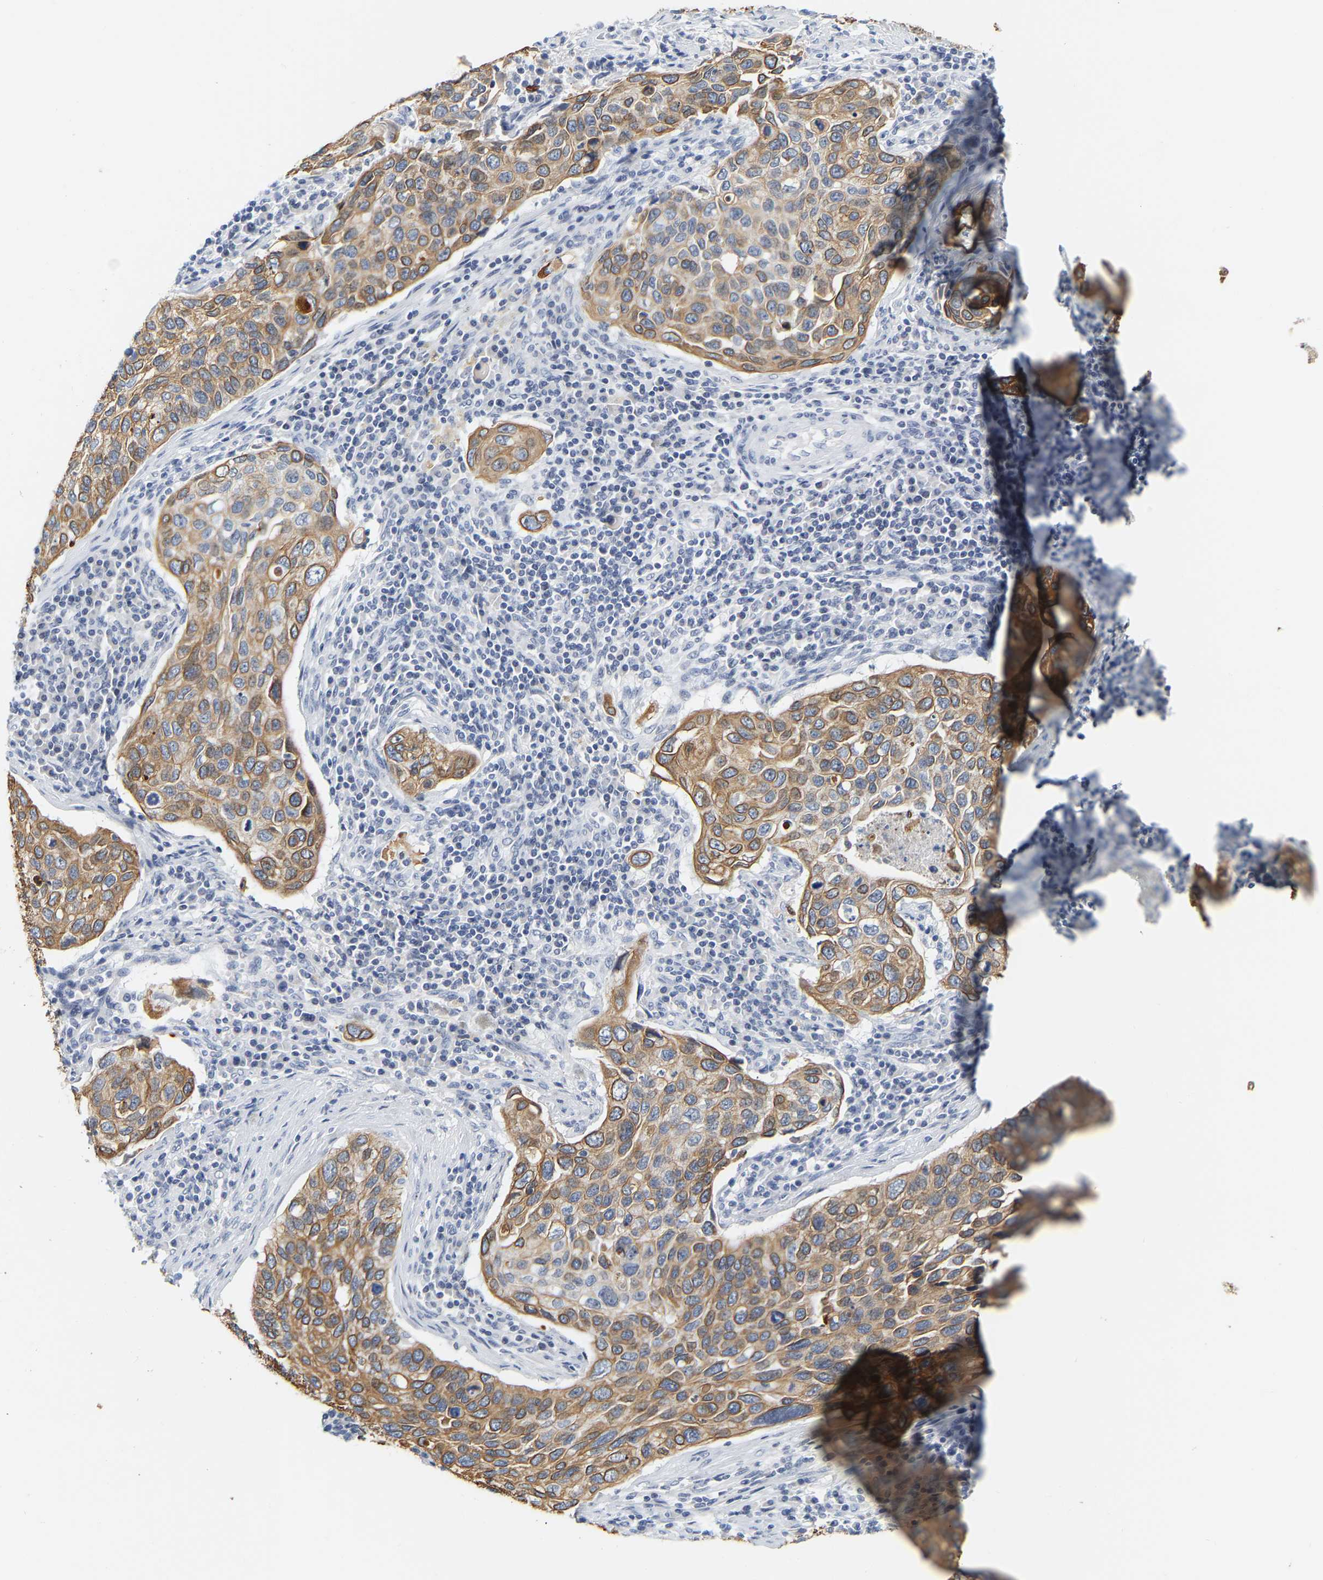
{"staining": {"intensity": "moderate", "quantity": ">75%", "location": "cytoplasmic/membranous"}, "tissue": "cervical cancer", "cell_type": "Tumor cells", "image_type": "cancer", "snomed": [{"axis": "morphology", "description": "Squamous cell carcinoma, NOS"}, {"axis": "topography", "description": "Cervix"}], "caption": "DAB immunohistochemical staining of squamous cell carcinoma (cervical) shows moderate cytoplasmic/membranous protein staining in approximately >75% of tumor cells.", "gene": "KRT76", "patient": {"sex": "female", "age": 53}}